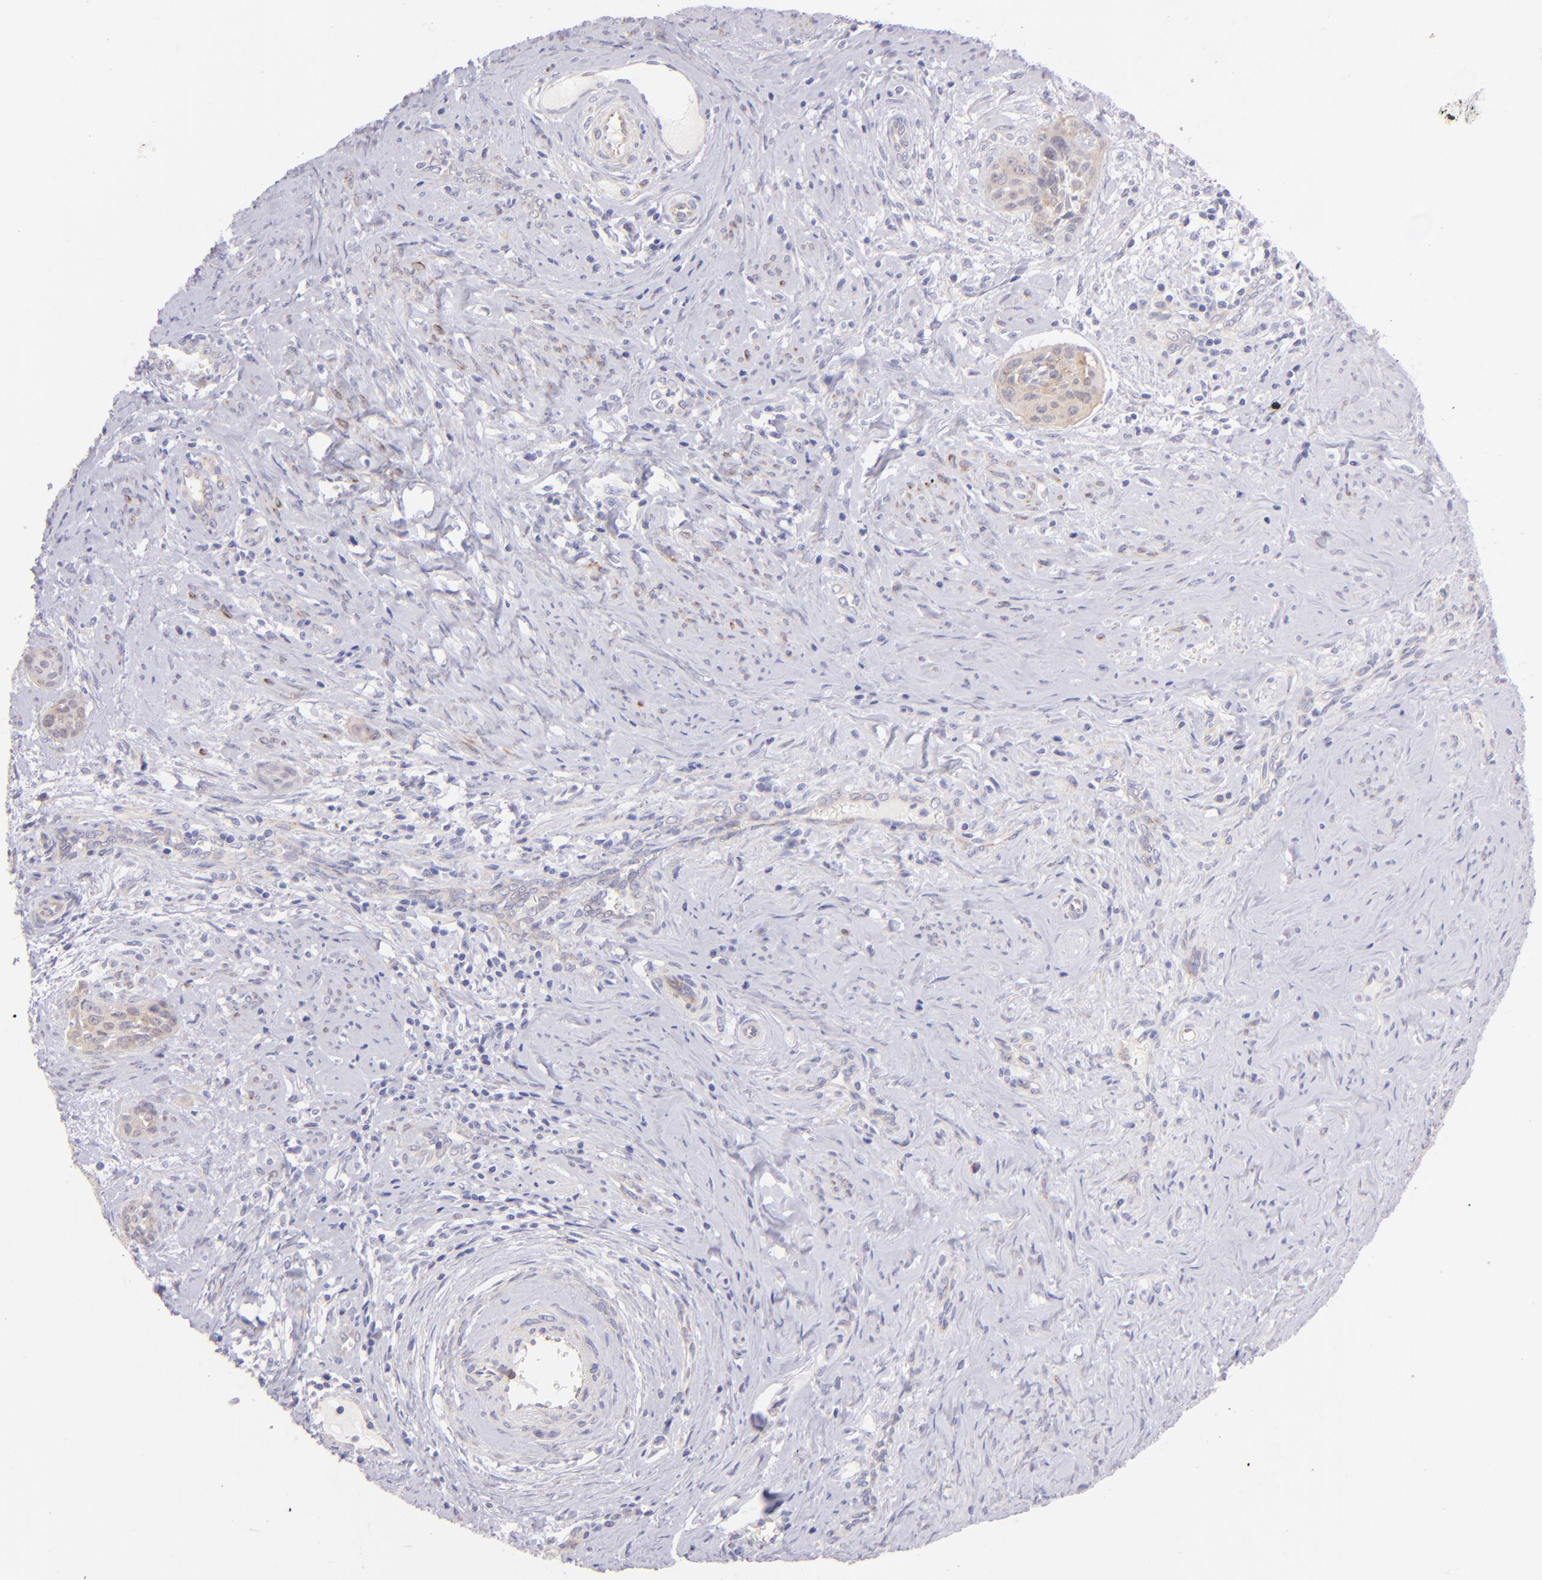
{"staining": {"intensity": "weak", "quantity": ">75%", "location": "cytoplasmic/membranous"}, "tissue": "cervical cancer", "cell_type": "Tumor cells", "image_type": "cancer", "snomed": [{"axis": "morphology", "description": "Squamous cell carcinoma, NOS"}, {"axis": "topography", "description": "Cervix"}], "caption": "An immunohistochemistry photomicrograph of neoplastic tissue is shown. Protein staining in brown labels weak cytoplasmic/membranous positivity in cervical cancer within tumor cells. The protein of interest is stained brown, and the nuclei are stained in blue (DAB (3,3'-diaminobenzidine) IHC with brightfield microscopy, high magnification).", "gene": "SH2D4A", "patient": {"sex": "female", "age": 33}}